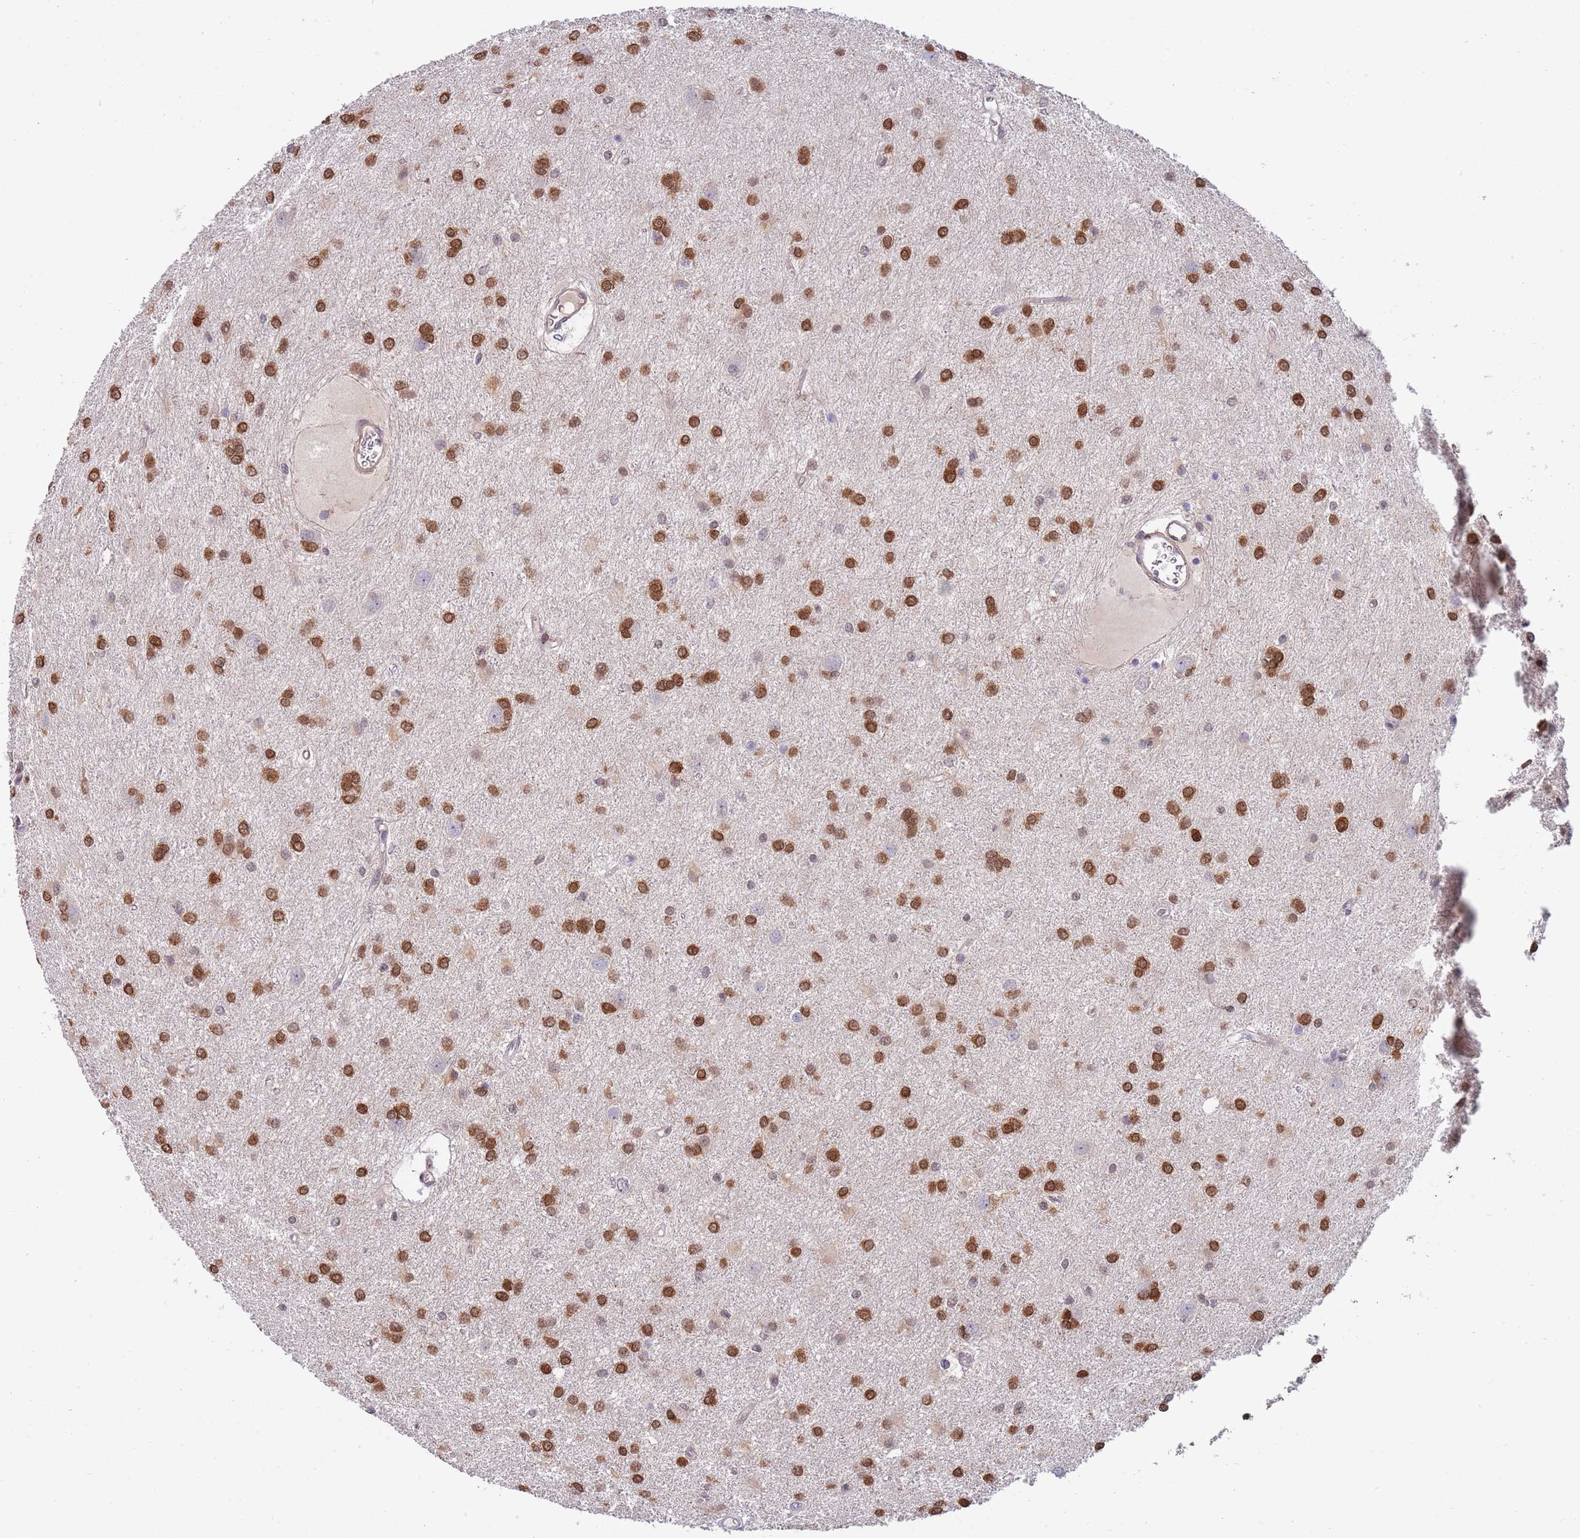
{"staining": {"intensity": "strong", "quantity": ">75%", "location": "cytoplasmic/membranous,nuclear"}, "tissue": "glioma", "cell_type": "Tumor cells", "image_type": "cancer", "snomed": [{"axis": "morphology", "description": "Glioma, malignant, High grade"}, {"axis": "topography", "description": "Brain"}], "caption": "This micrograph exhibits immunohistochemistry staining of malignant glioma (high-grade), with high strong cytoplasmic/membranous and nuclear positivity in about >75% of tumor cells.", "gene": "NLRP6", "patient": {"sex": "female", "age": 50}}